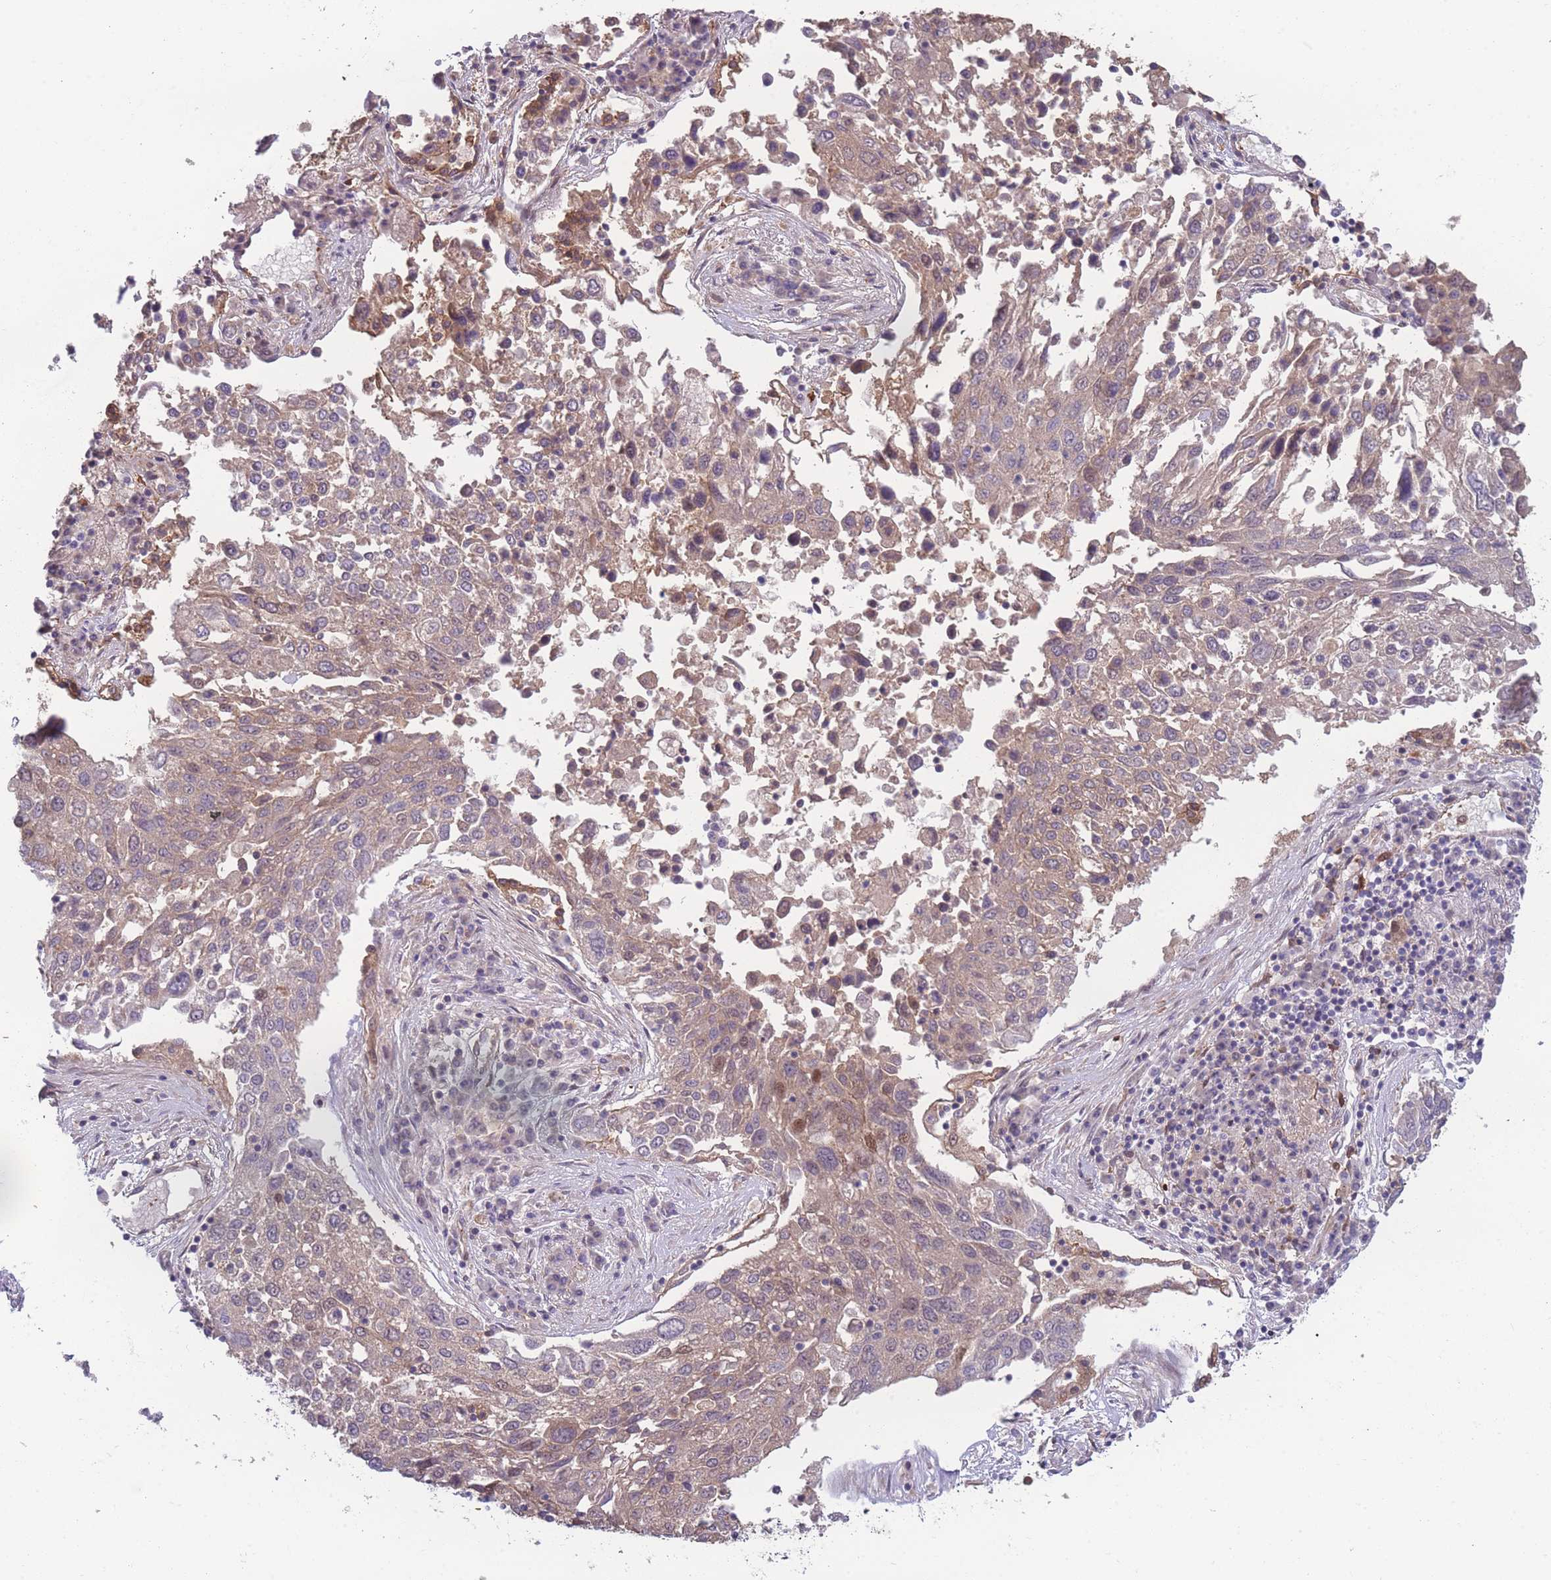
{"staining": {"intensity": "weak", "quantity": "25%-75%", "location": "cytoplasmic/membranous"}, "tissue": "lung cancer", "cell_type": "Tumor cells", "image_type": "cancer", "snomed": [{"axis": "morphology", "description": "Squamous cell carcinoma, NOS"}, {"axis": "topography", "description": "Lung"}], "caption": "Lung squamous cell carcinoma stained with a brown dye displays weak cytoplasmic/membranous positive positivity in approximately 25%-75% of tumor cells.", "gene": "STEAP3", "patient": {"sex": "male", "age": 65}}